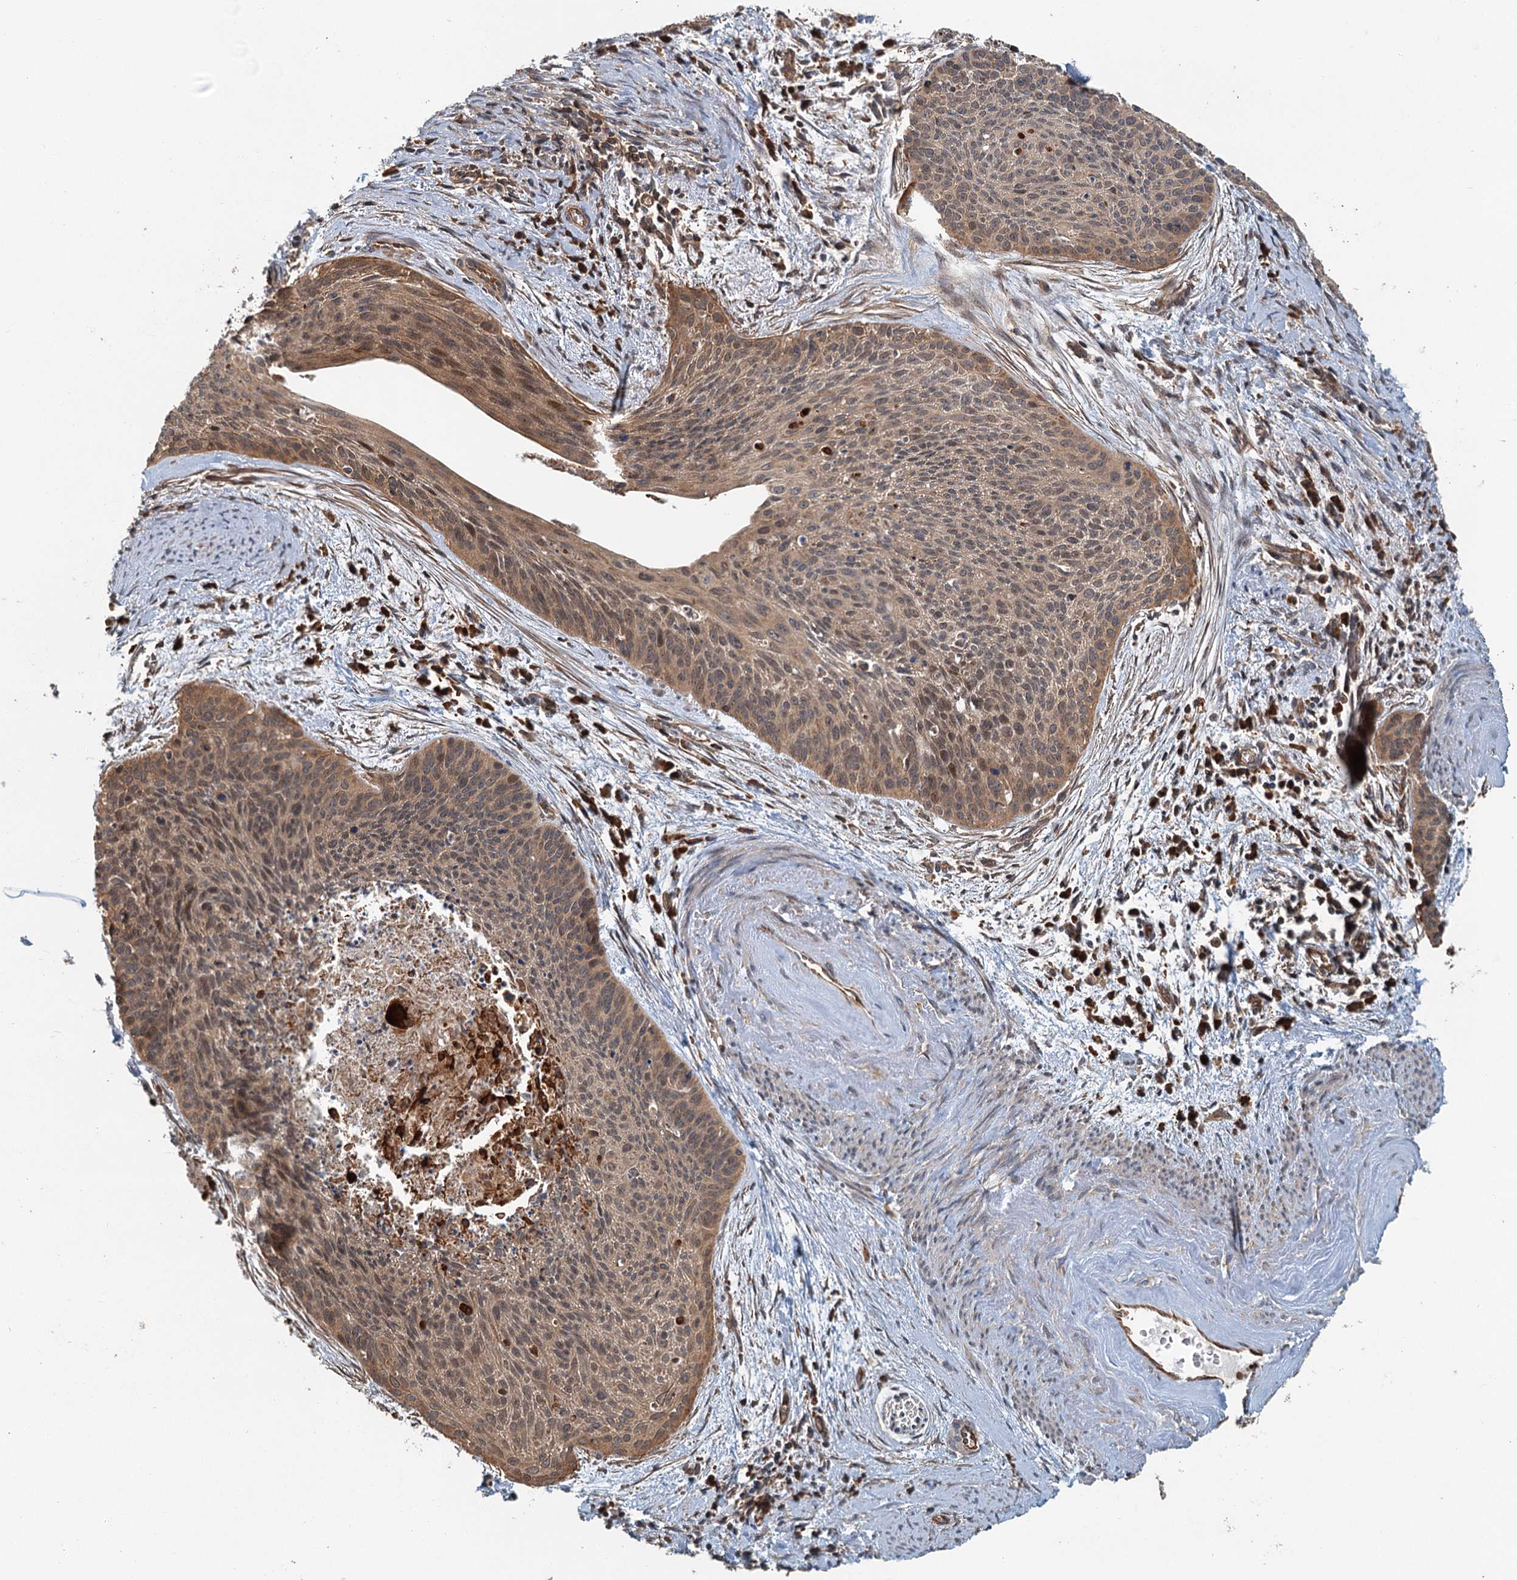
{"staining": {"intensity": "moderate", "quantity": ">75%", "location": "cytoplasmic/membranous"}, "tissue": "cervical cancer", "cell_type": "Tumor cells", "image_type": "cancer", "snomed": [{"axis": "morphology", "description": "Squamous cell carcinoma, NOS"}, {"axis": "topography", "description": "Cervix"}], "caption": "Human squamous cell carcinoma (cervical) stained for a protein (brown) shows moderate cytoplasmic/membranous positive expression in about >75% of tumor cells.", "gene": "ZNF527", "patient": {"sex": "female", "age": 55}}